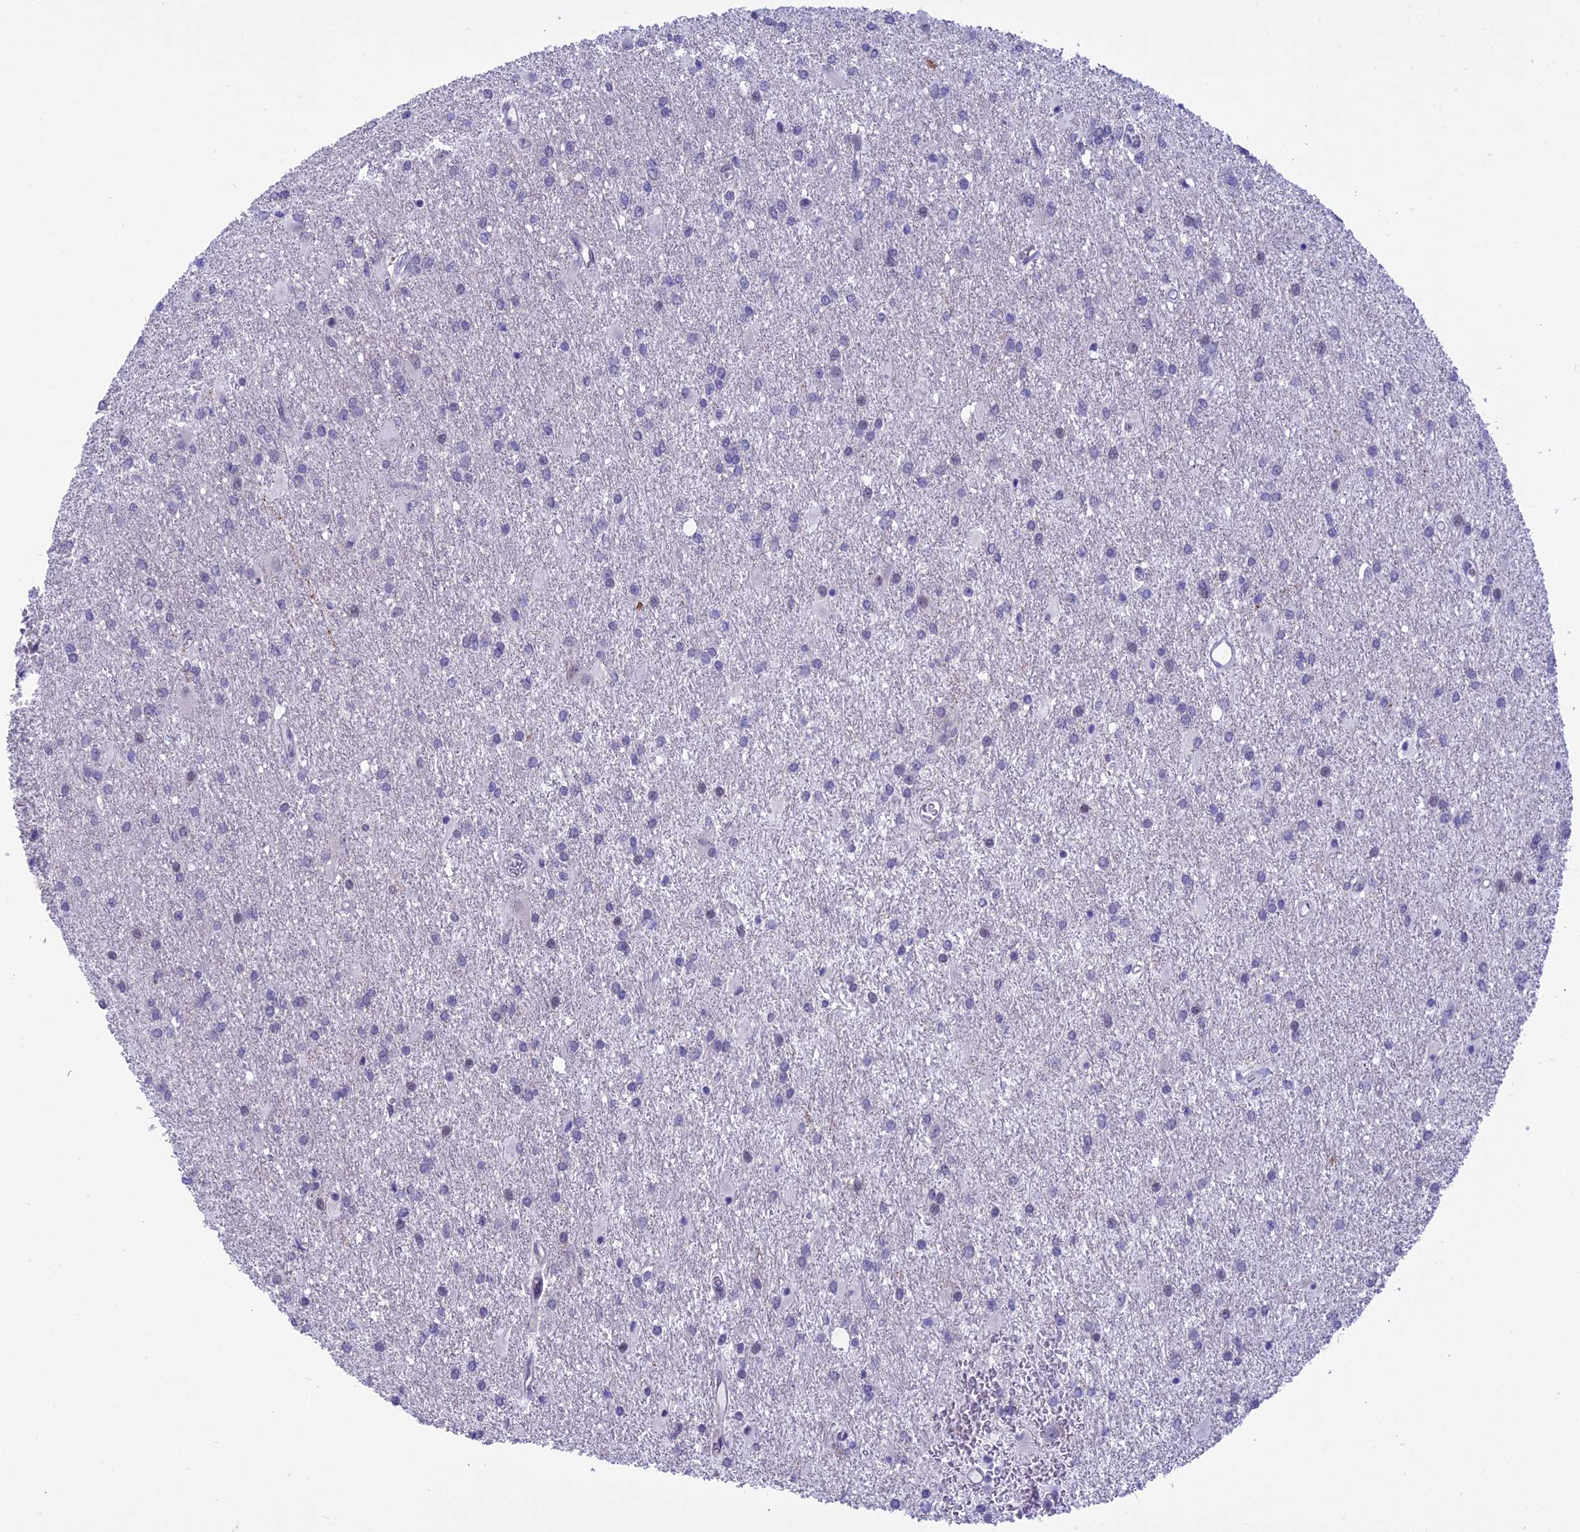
{"staining": {"intensity": "negative", "quantity": "none", "location": "none"}, "tissue": "glioma", "cell_type": "Tumor cells", "image_type": "cancer", "snomed": [{"axis": "morphology", "description": "Glioma, malignant, High grade"}, {"axis": "topography", "description": "Brain"}], "caption": "Tumor cells are negative for protein expression in human glioma. Nuclei are stained in blue.", "gene": "SPIRE2", "patient": {"sex": "female", "age": 50}}